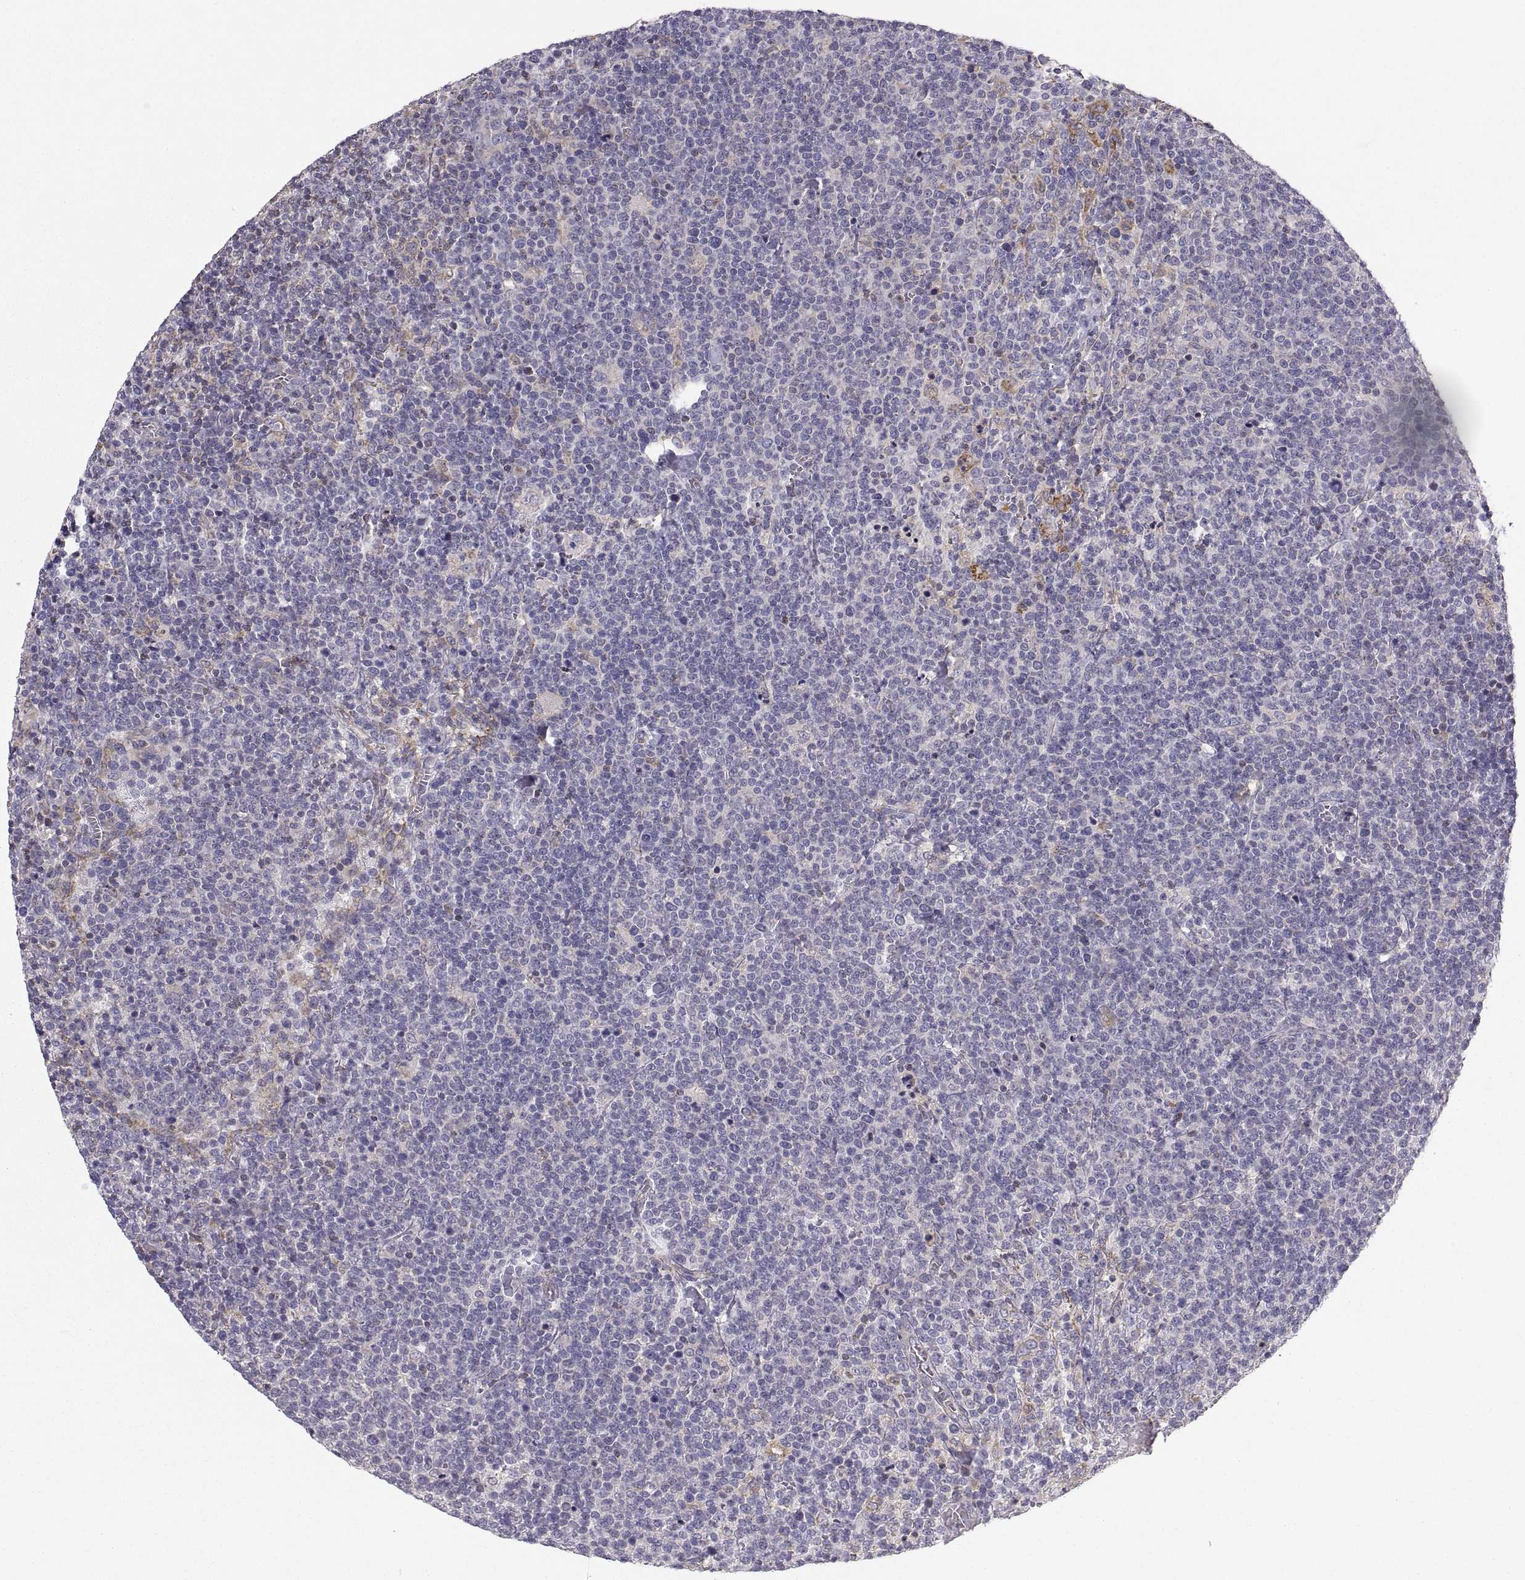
{"staining": {"intensity": "negative", "quantity": "none", "location": "none"}, "tissue": "lymphoma", "cell_type": "Tumor cells", "image_type": "cancer", "snomed": [{"axis": "morphology", "description": "Malignant lymphoma, non-Hodgkin's type, High grade"}, {"axis": "topography", "description": "Lymph node"}], "caption": "Lymphoma was stained to show a protein in brown. There is no significant expression in tumor cells.", "gene": "ERO1A", "patient": {"sex": "male", "age": 61}}